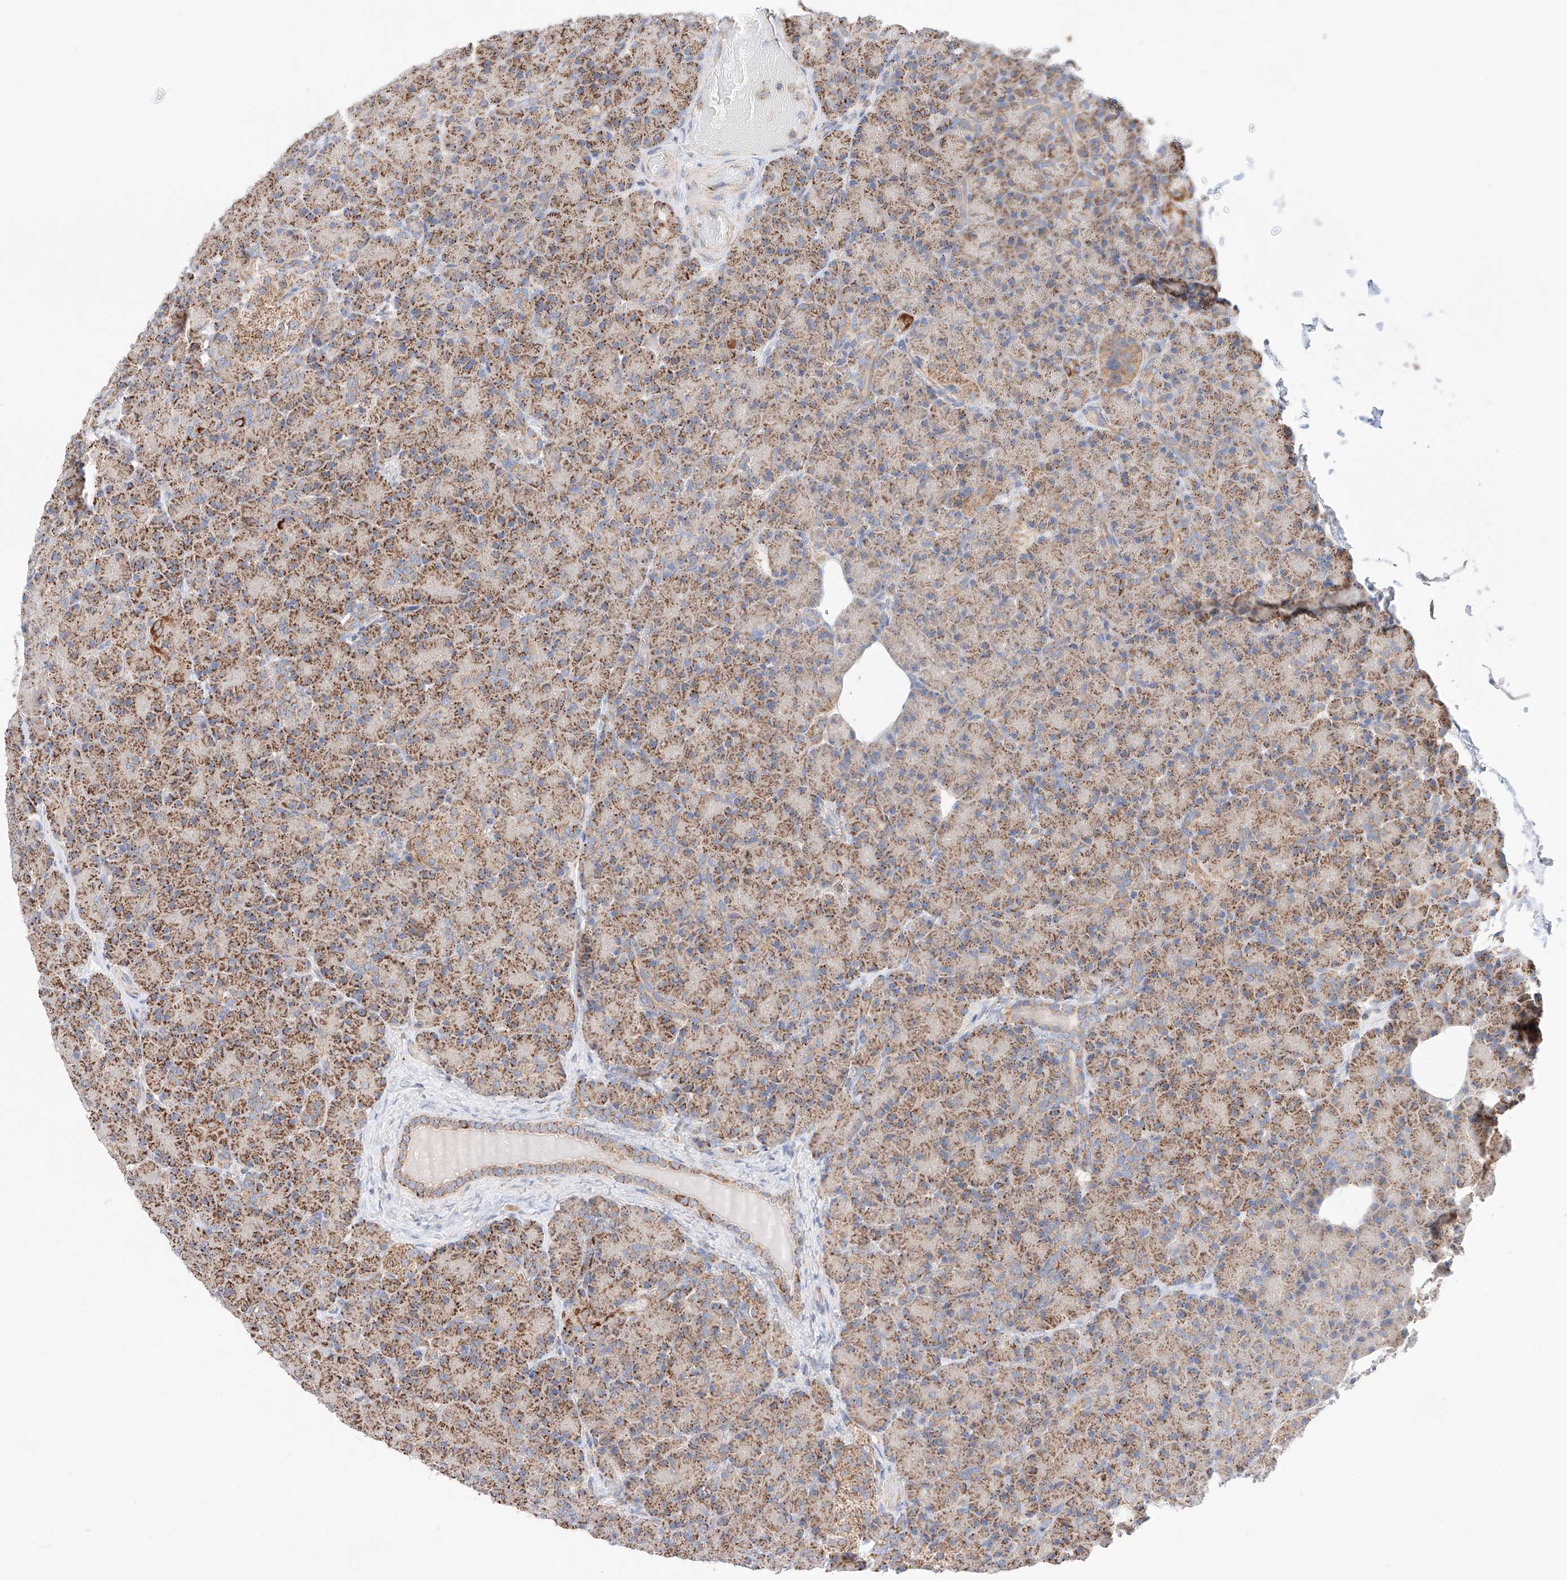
{"staining": {"intensity": "strong", "quantity": ">75%", "location": "cytoplasmic/membranous"}, "tissue": "pancreas", "cell_type": "Exocrine glandular cells", "image_type": "normal", "snomed": [{"axis": "morphology", "description": "Normal tissue, NOS"}, {"axis": "topography", "description": "Pancreas"}], "caption": "A histopathology image of pancreas stained for a protein displays strong cytoplasmic/membranous brown staining in exocrine glandular cells. The staining was performed using DAB (3,3'-diaminobenzidine) to visualize the protein expression in brown, while the nuclei were stained in blue with hematoxylin (Magnification: 20x).", "gene": "KTI12", "patient": {"sex": "female", "age": 43}}